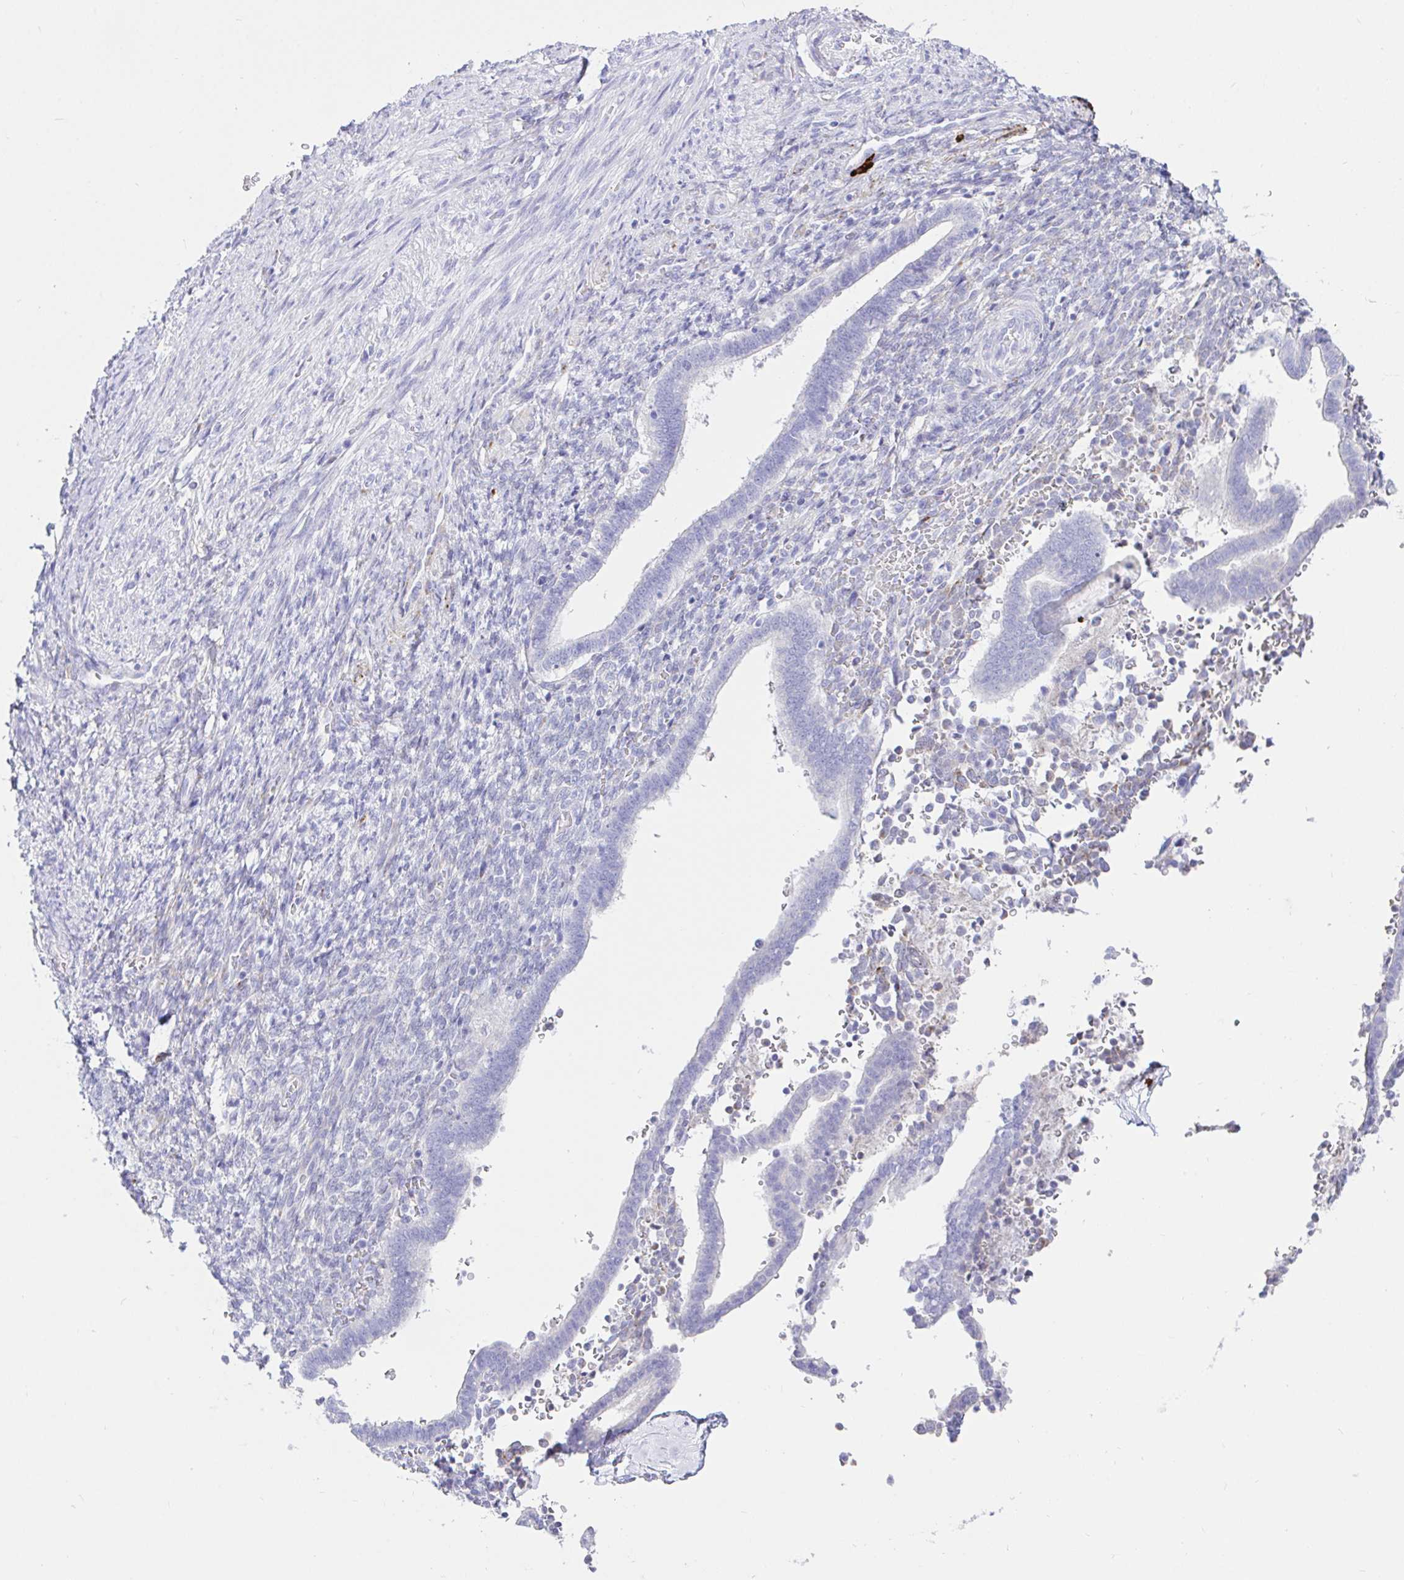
{"staining": {"intensity": "negative", "quantity": "none", "location": "none"}, "tissue": "endometrium", "cell_type": "Cells in endometrial stroma", "image_type": "normal", "snomed": [{"axis": "morphology", "description": "Normal tissue, NOS"}, {"axis": "topography", "description": "Endometrium"}], "caption": "DAB immunohistochemical staining of benign endometrium displays no significant positivity in cells in endometrial stroma.", "gene": "CCDC62", "patient": {"sex": "female", "age": 34}}